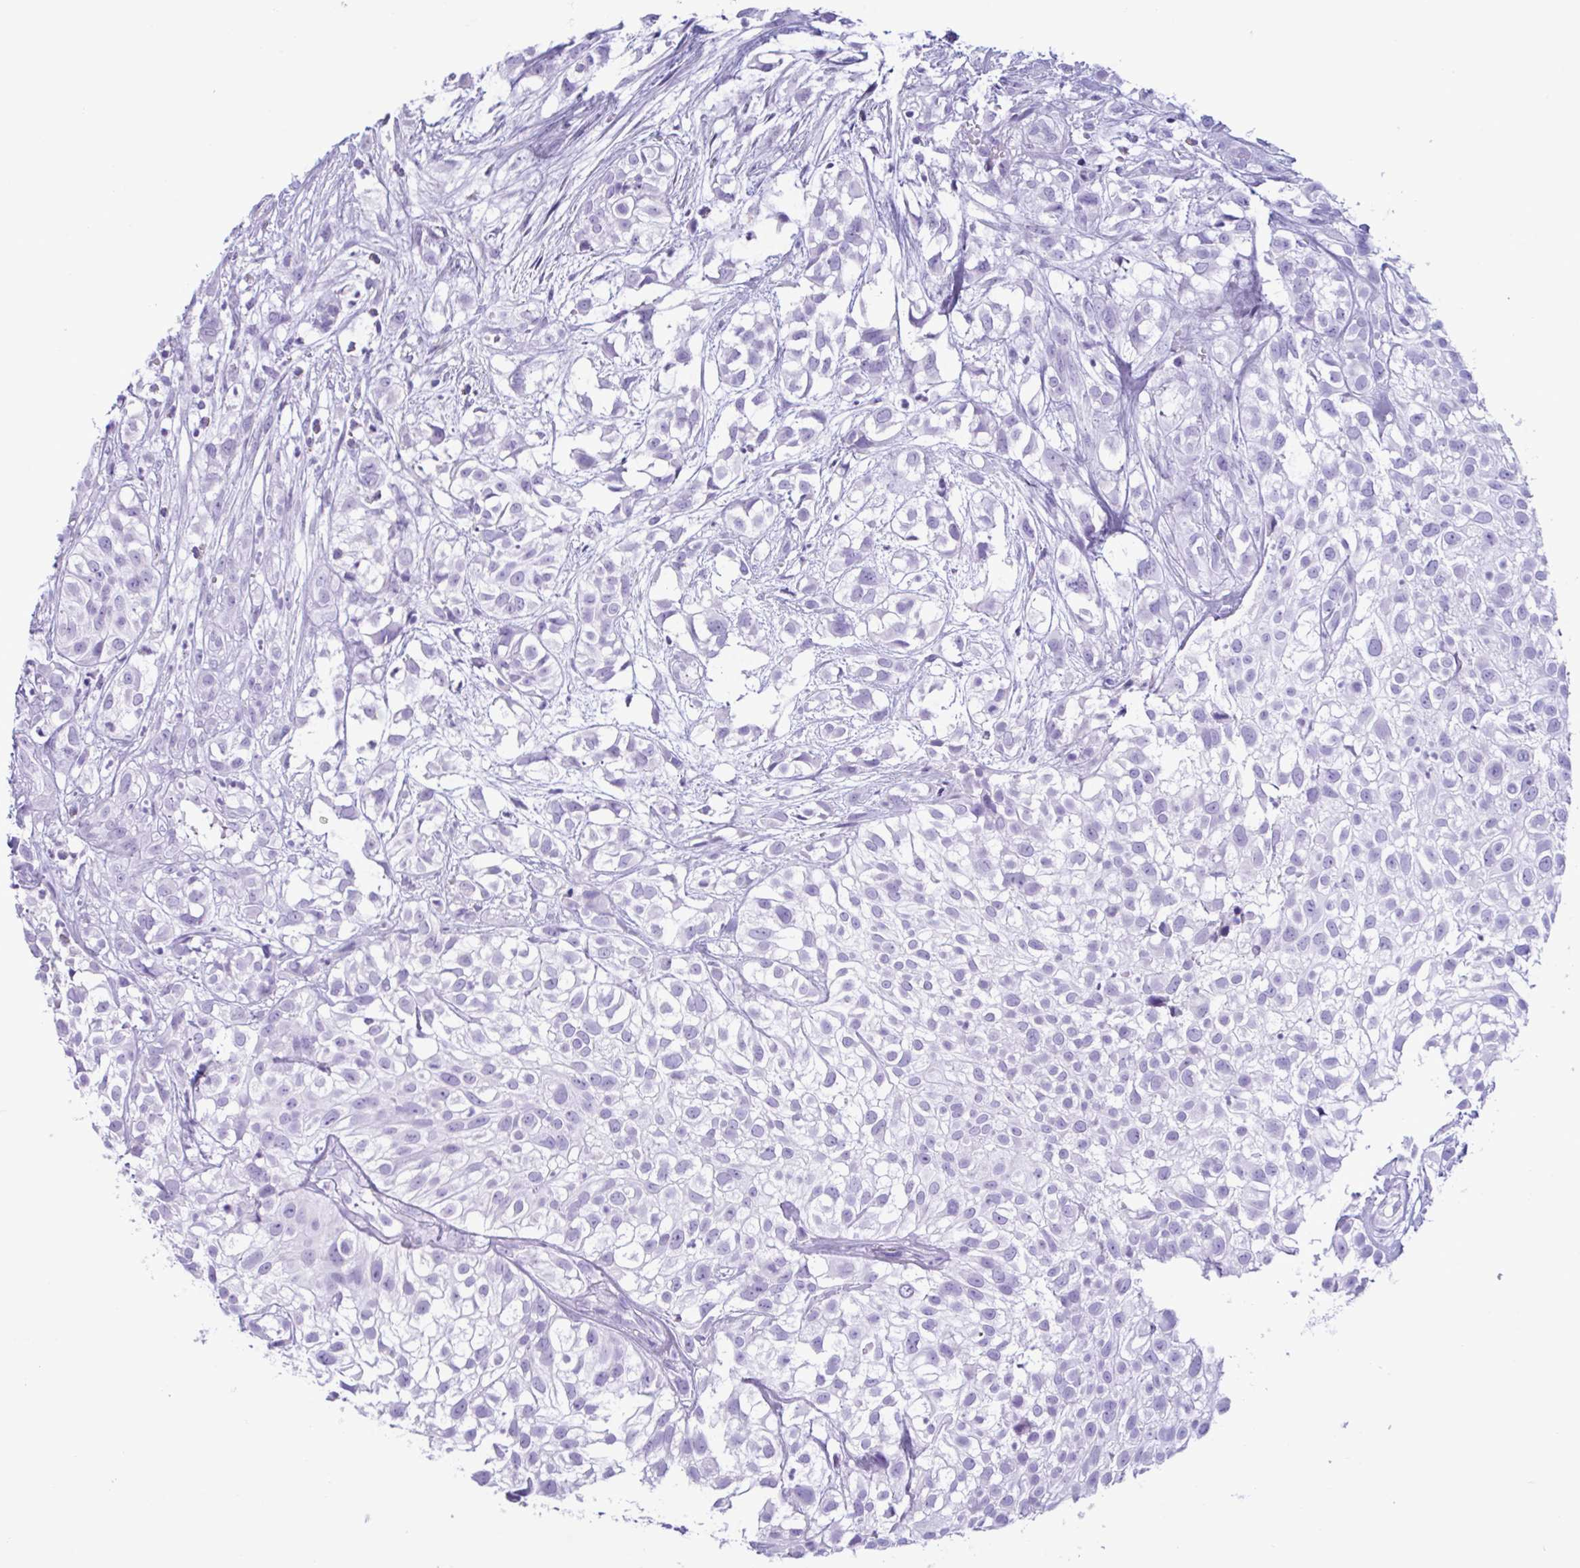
{"staining": {"intensity": "negative", "quantity": "none", "location": "none"}, "tissue": "urothelial cancer", "cell_type": "Tumor cells", "image_type": "cancer", "snomed": [{"axis": "morphology", "description": "Urothelial carcinoma, High grade"}, {"axis": "topography", "description": "Urinary bladder"}], "caption": "DAB (3,3'-diaminobenzidine) immunohistochemical staining of urothelial carcinoma (high-grade) reveals no significant staining in tumor cells. Nuclei are stained in blue.", "gene": "MRGPRG", "patient": {"sex": "male", "age": 56}}